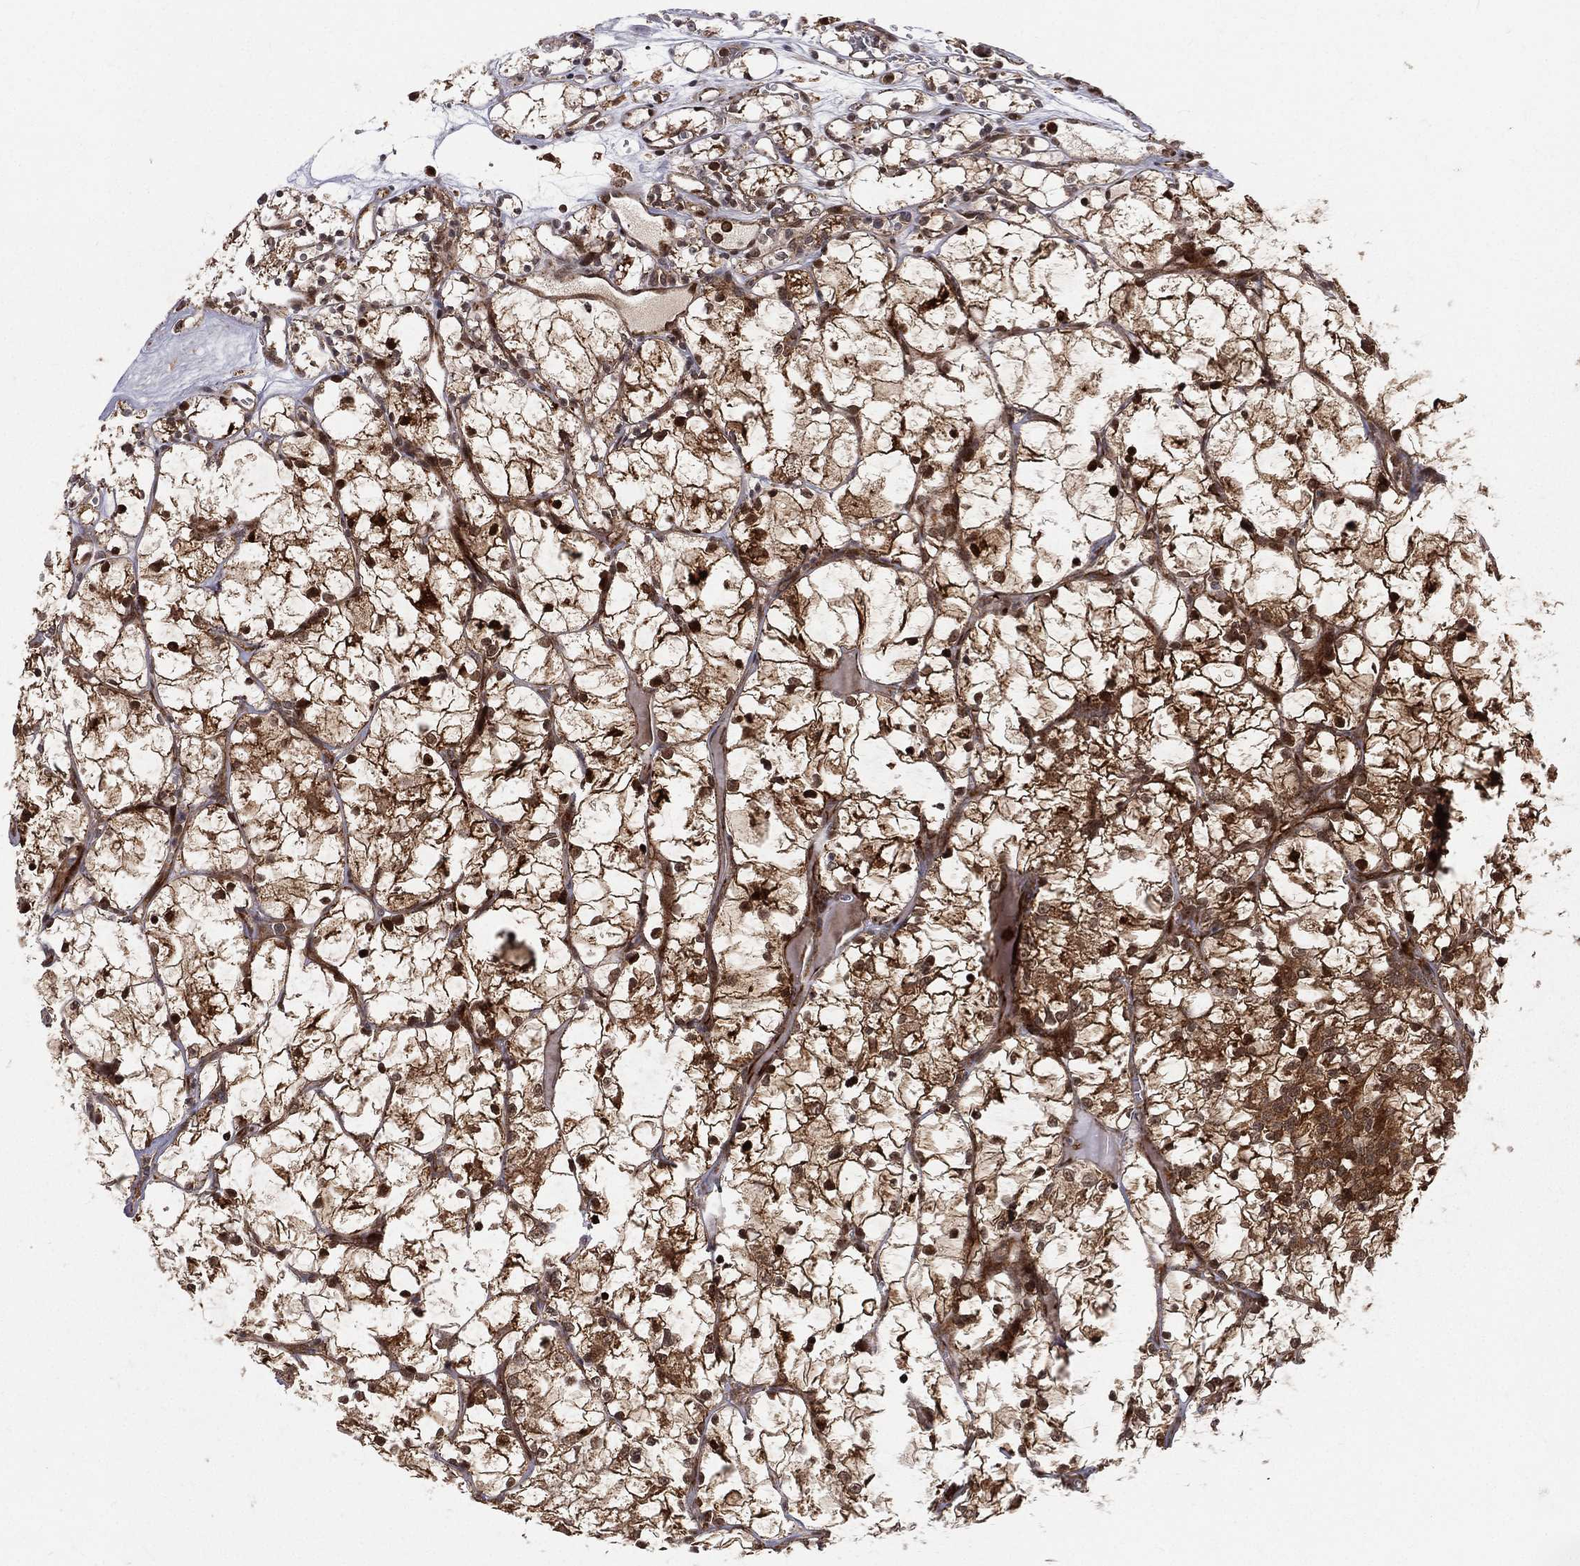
{"staining": {"intensity": "strong", "quantity": ">75%", "location": "cytoplasmic/membranous,nuclear"}, "tissue": "renal cancer", "cell_type": "Tumor cells", "image_type": "cancer", "snomed": [{"axis": "morphology", "description": "Adenocarcinoma, NOS"}, {"axis": "topography", "description": "Kidney"}], "caption": "Renal cancer stained for a protein shows strong cytoplasmic/membranous and nuclear positivity in tumor cells.", "gene": "MDM2", "patient": {"sex": "female", "age": 69}}